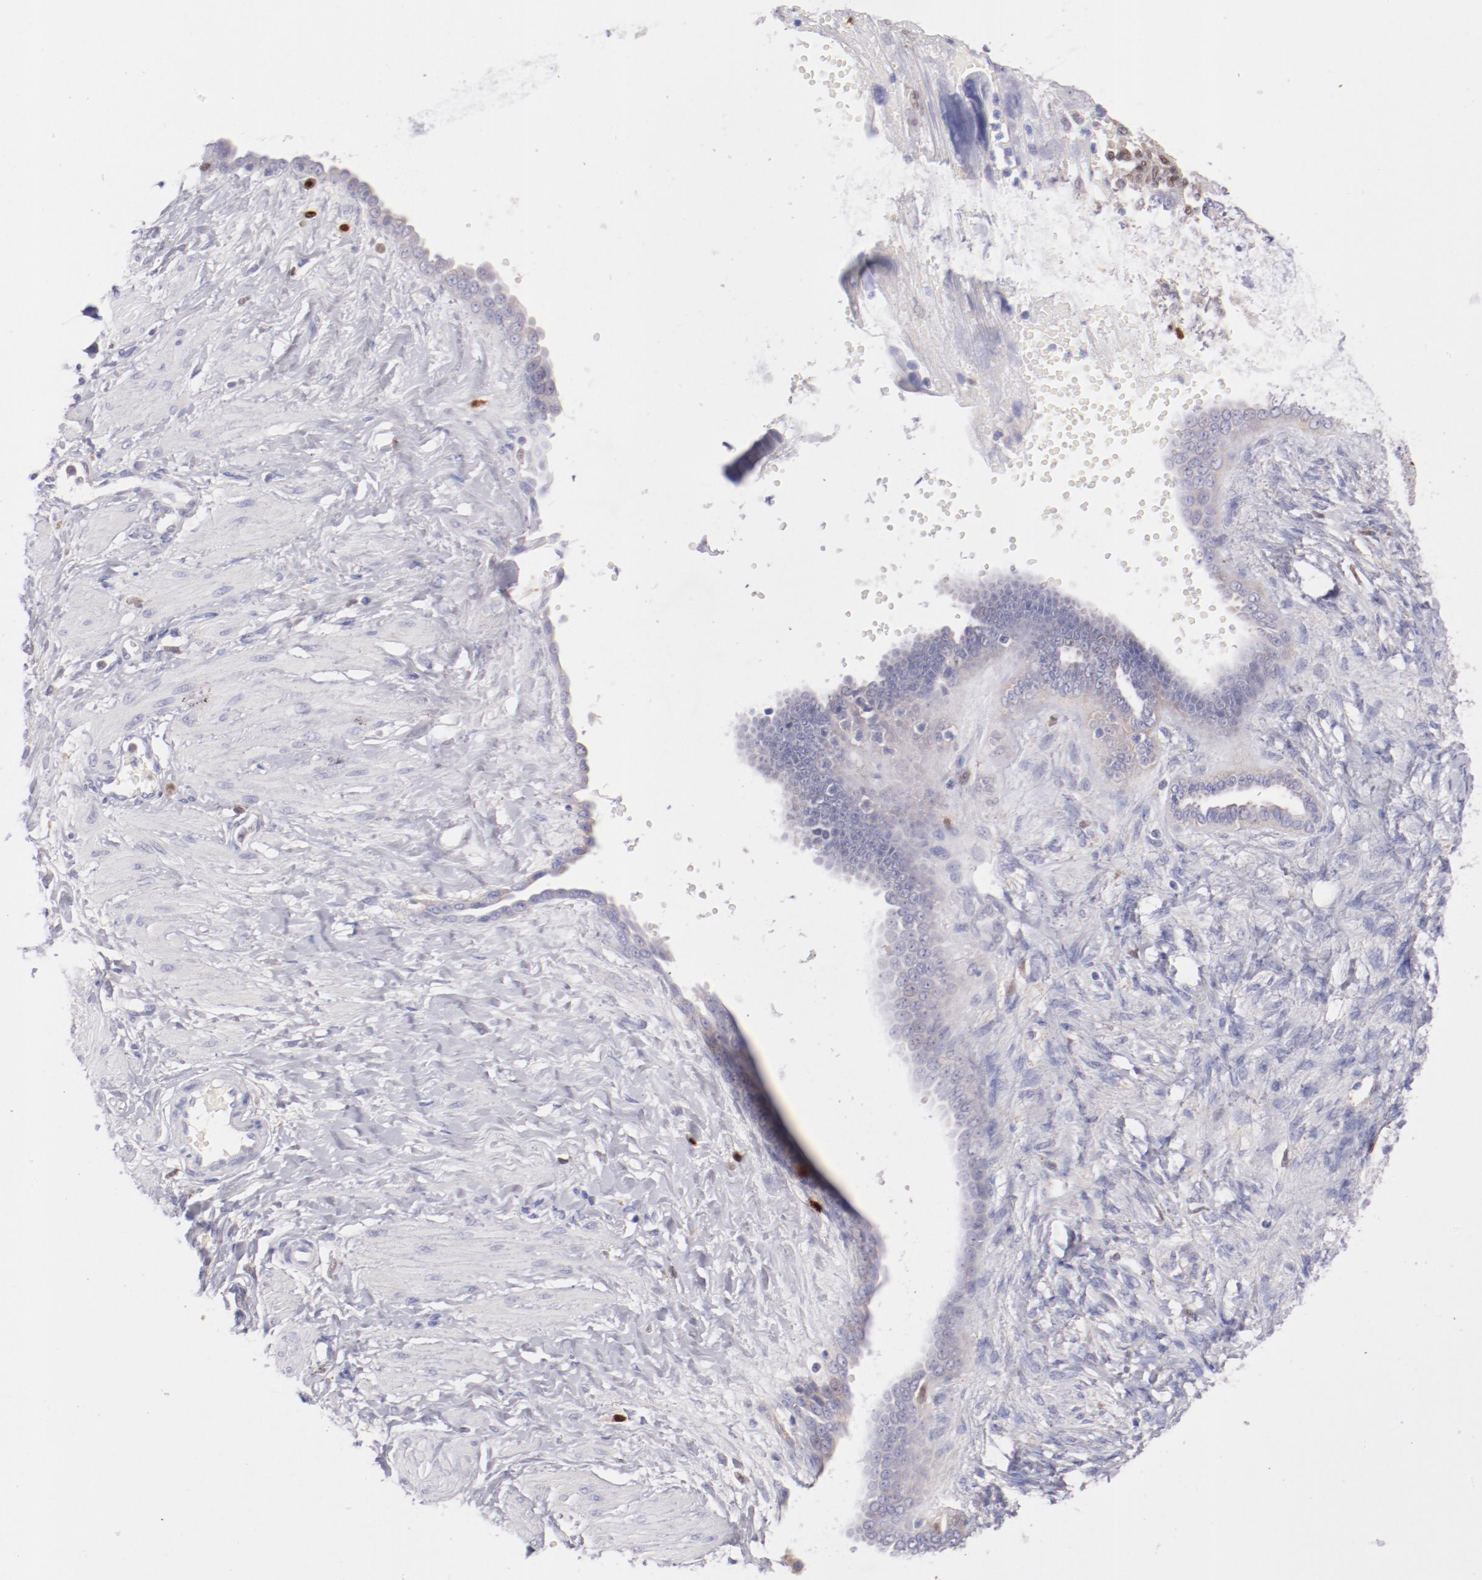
{"staining": {"intensity": "negative", "quantity": "none", "location": "none"}, "tissue": "ovarian cancer", "cell_type": "Tumor cells", "image_type": "cancer", "snomed": [{"axis": "morphology", "description": "Normal tissue, NOS"}, {"axis": "morphology", "description": "Cystadenocarcinoma, serous, NOS"}, {"axis": "topography", "description": "Ovary"}], "caption": "Human ovarian cancer (serous cystadenocarcinoma) stained for a protein using immunohistochemistry (IHC) displays no staining in tumor cells.", "gene": "IRF8", "patient": {"sex": "female", "age": 62}}